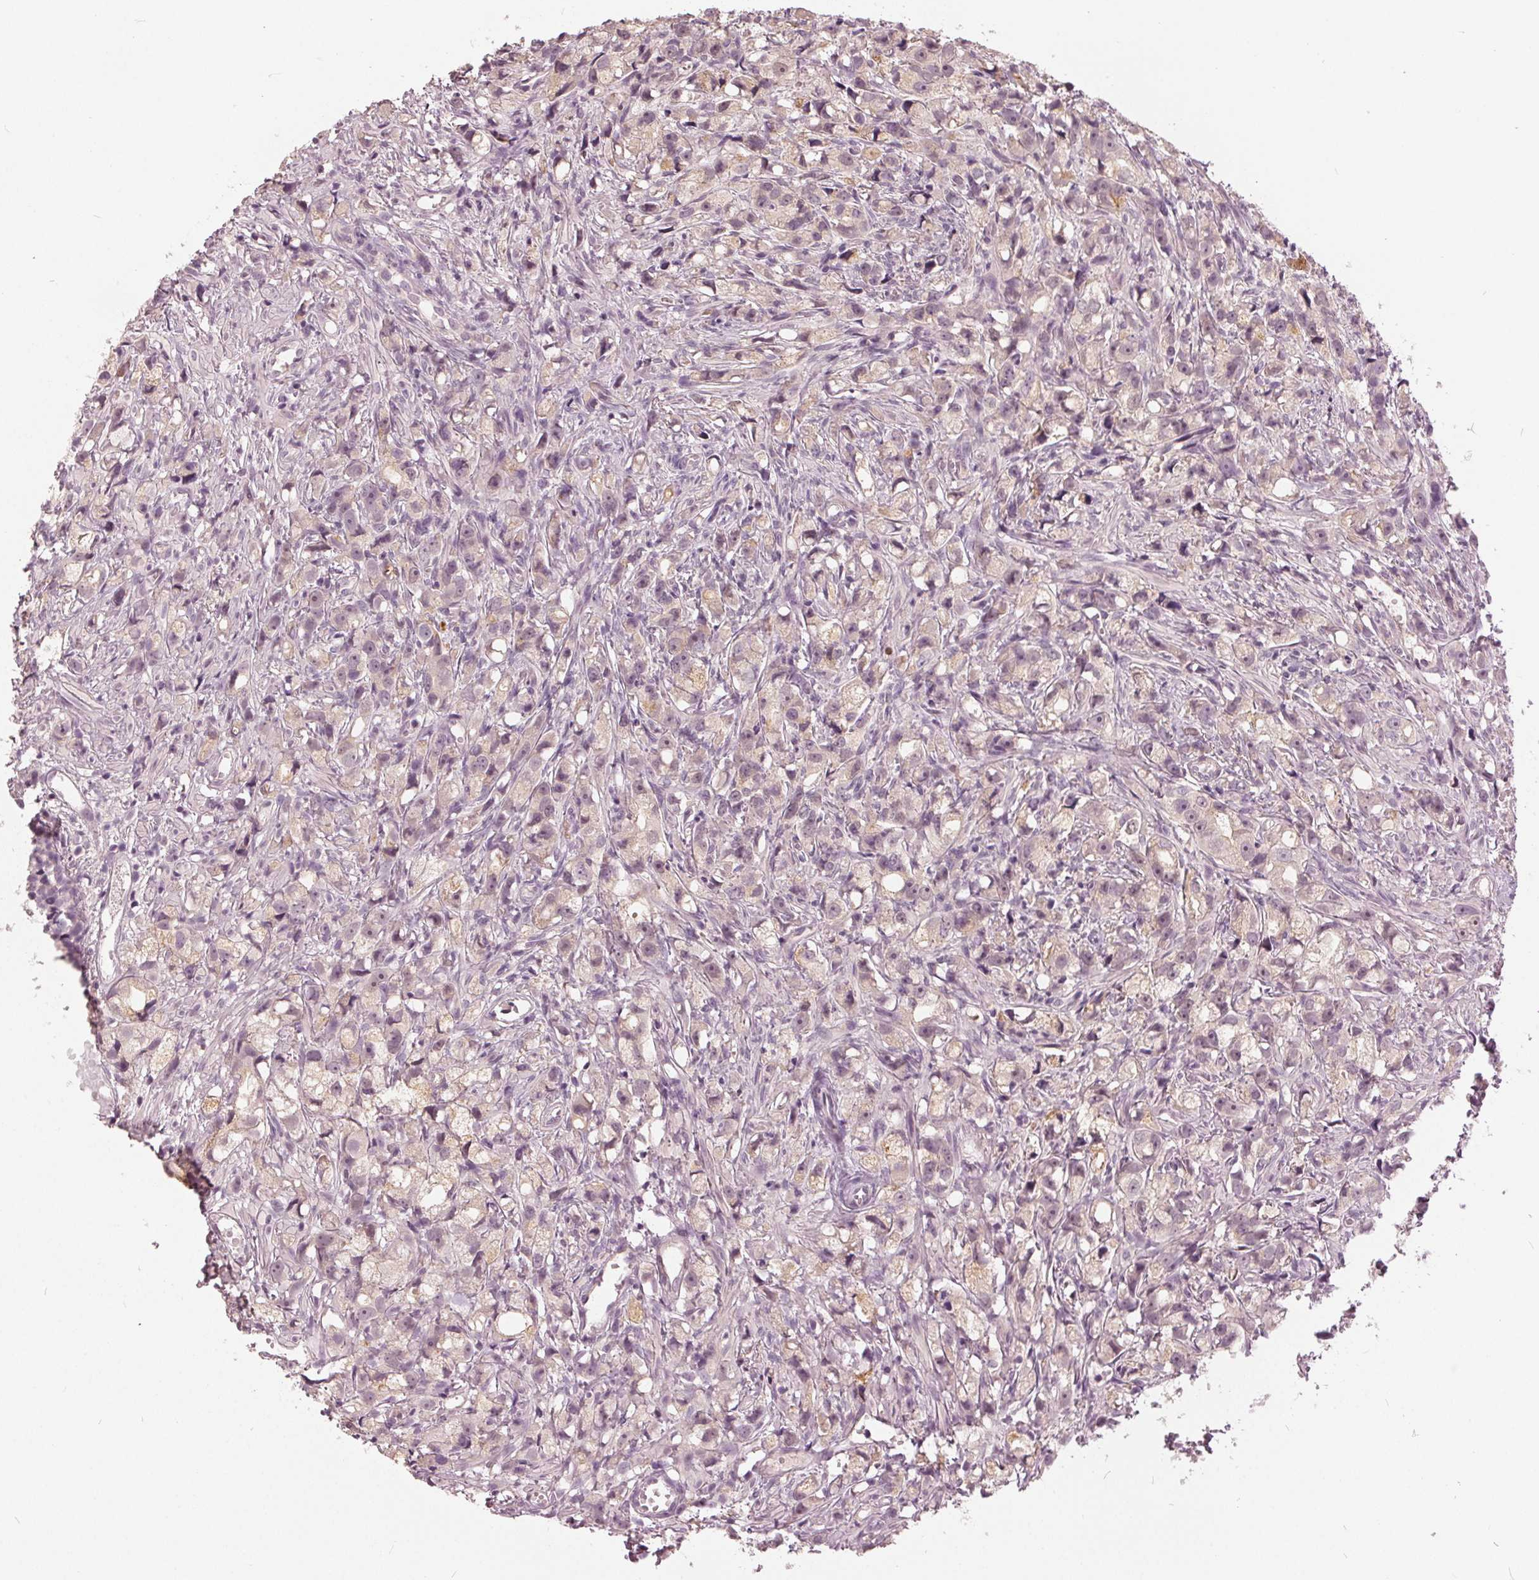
{"staining": {"intensity": "negative", "quantity": "none", "location": "none"}, "tissue": "prostate cancer", "cell_type": "Tumor cells", "image_type": "cancer", "snomed": [{"axis": "morphology", "description": "Adenocarcinoma, High grade"}, {"axis": "topography", "description": "Prostate"}], "caption": "This is a histopathology image of immunohistochemistry staining of adenocarcinoma (high-grade) (prostate), which shows no positivity in tumor cells. (DAB (3,3'-diaminobenzidine) immunohistochemistry visualized using brightfield microscopy, high magnification).", "gene": "KLK13", "patient": {"sex": "male", "age": 75}}